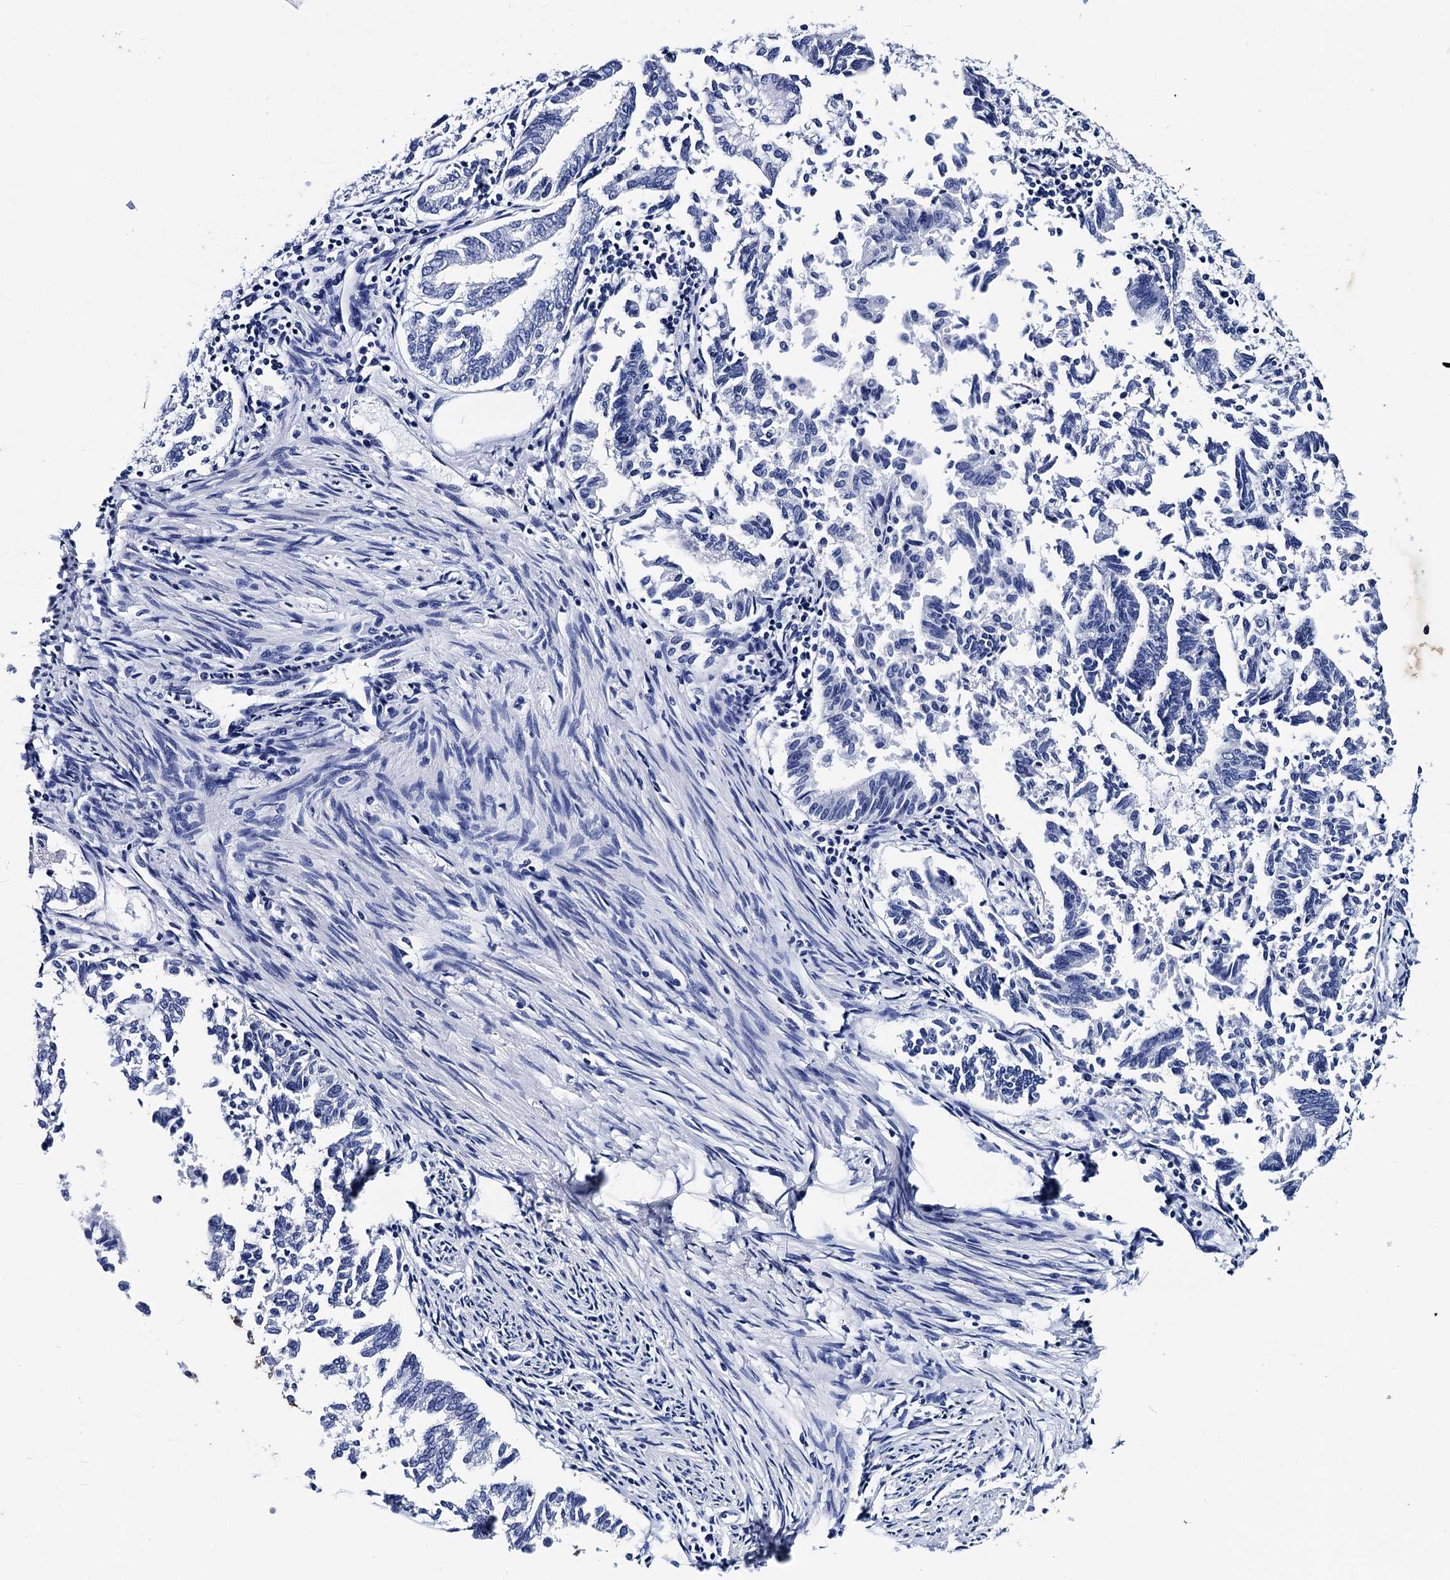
{"staining": {"intensity": "negative", "quantity": "none", "location": "none"}, "tissue": "endometrial cancer", "cell_type": "Tumor cells", "image_type": "cancer", "snomed": [{"axis": "morphology", "description": "Adenocarcinoma, NOS"}, {"axis": "topography", "description": "Endometrium"}], "caption": "There is no significant expression in tumor cells of endometrial cancer (adenocarcinoma). (IHC, brightfield microscopy, high magnification).", "gene": "MYBPC3", "patient": {"sex": "female", "age": 79}}